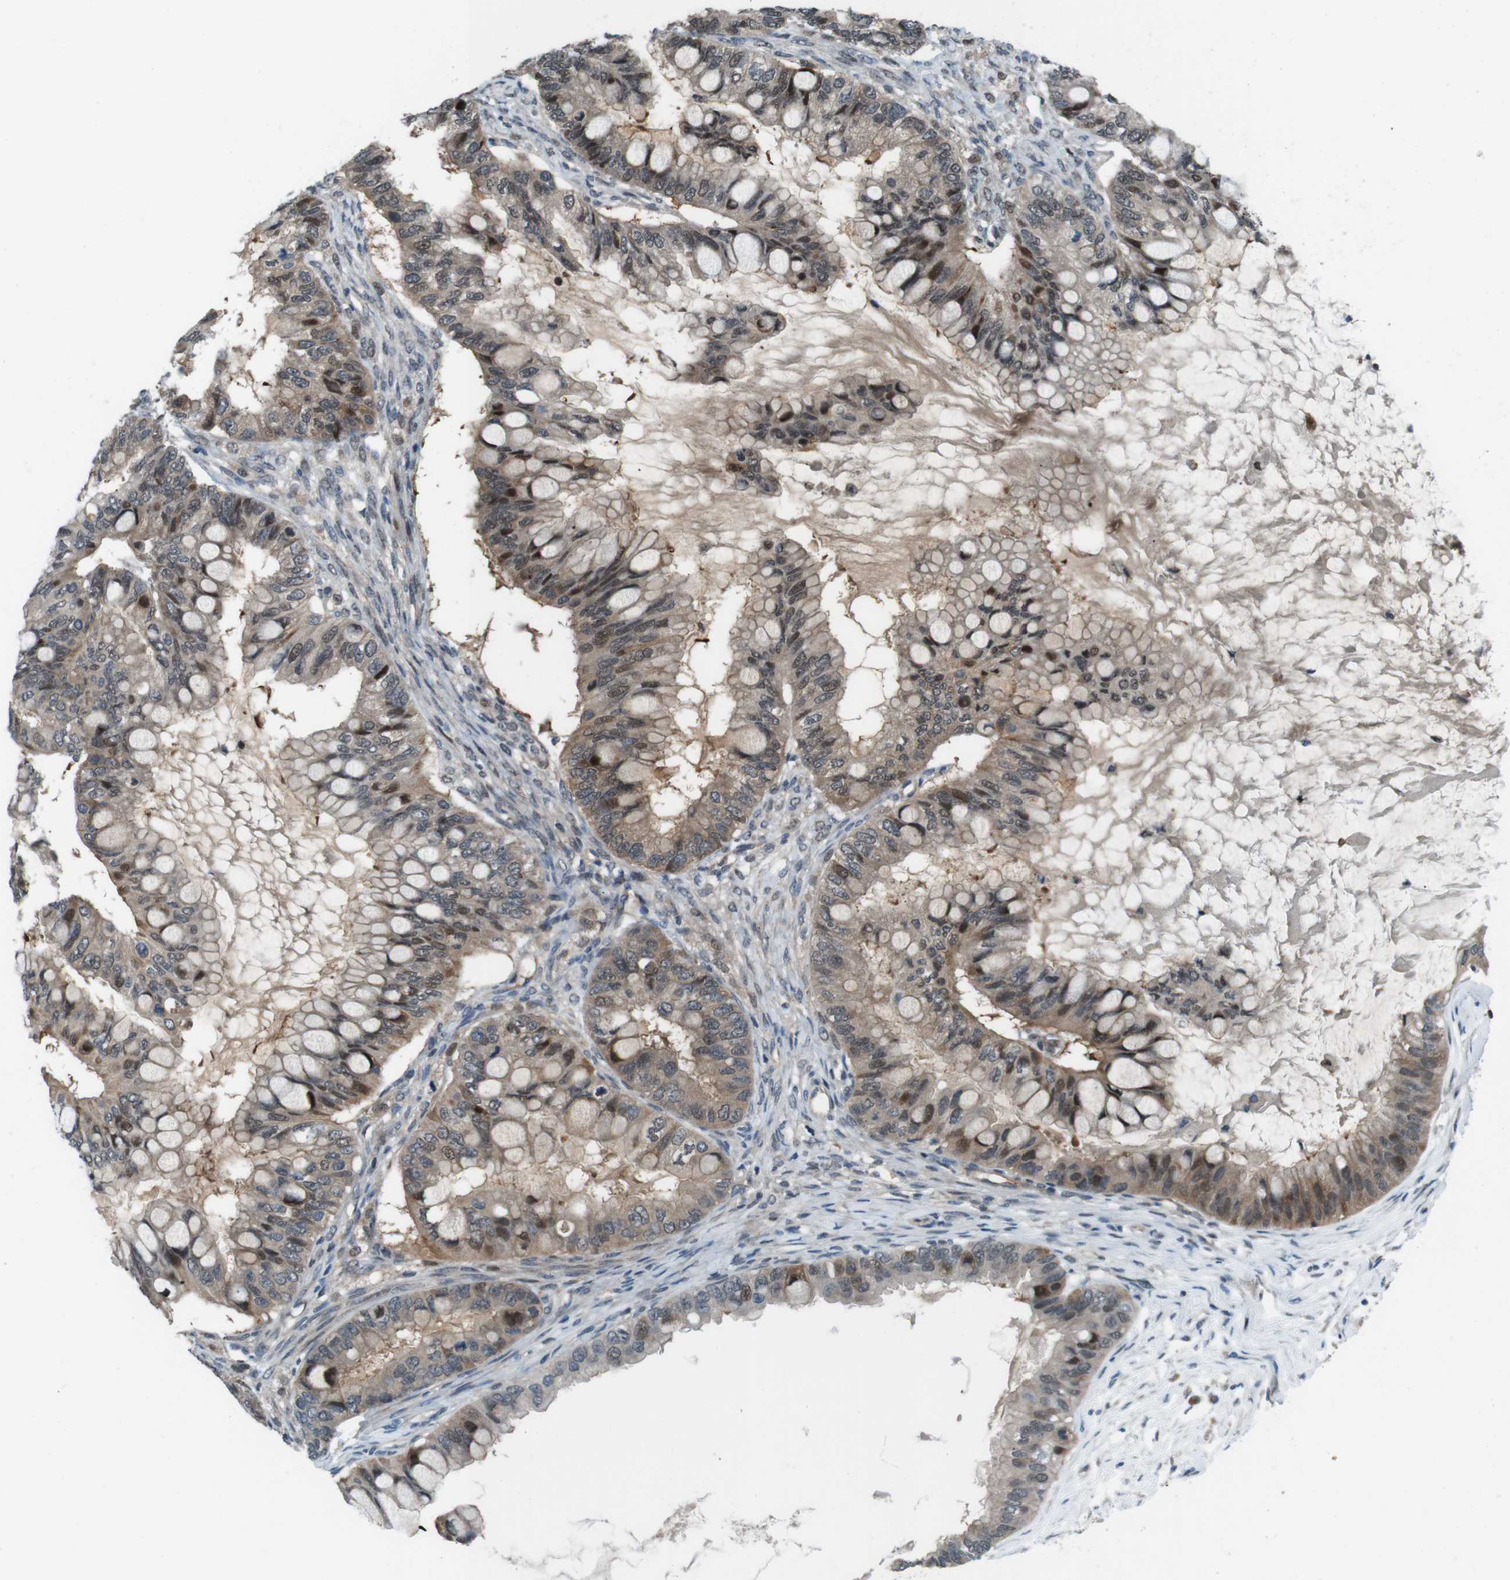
{"staining": {"intensity": "moderate", "quantity": ">75%", "location": "cytoplasmic/membranous,nuclear"}, "tissue": "ovarian cancer", "cell_type": "Tumor cells", "image_type": "cancer", "snomed": [{"axis": "morphology", "description": "Cystadenocarcinoma, mucinous, NOS"}, {"axis": "topography", "description": "Ovary"}], "caption": "An image showing moderate cytoplasmic/membranous and nuclear positivity in about >75% of tumor cells in ovarian mucinous cystadenocarcinoma, as visualized by brown immunohistochemical staining.", "gene": "LRP5", "patient": {"sex": "female", "age": 80}}